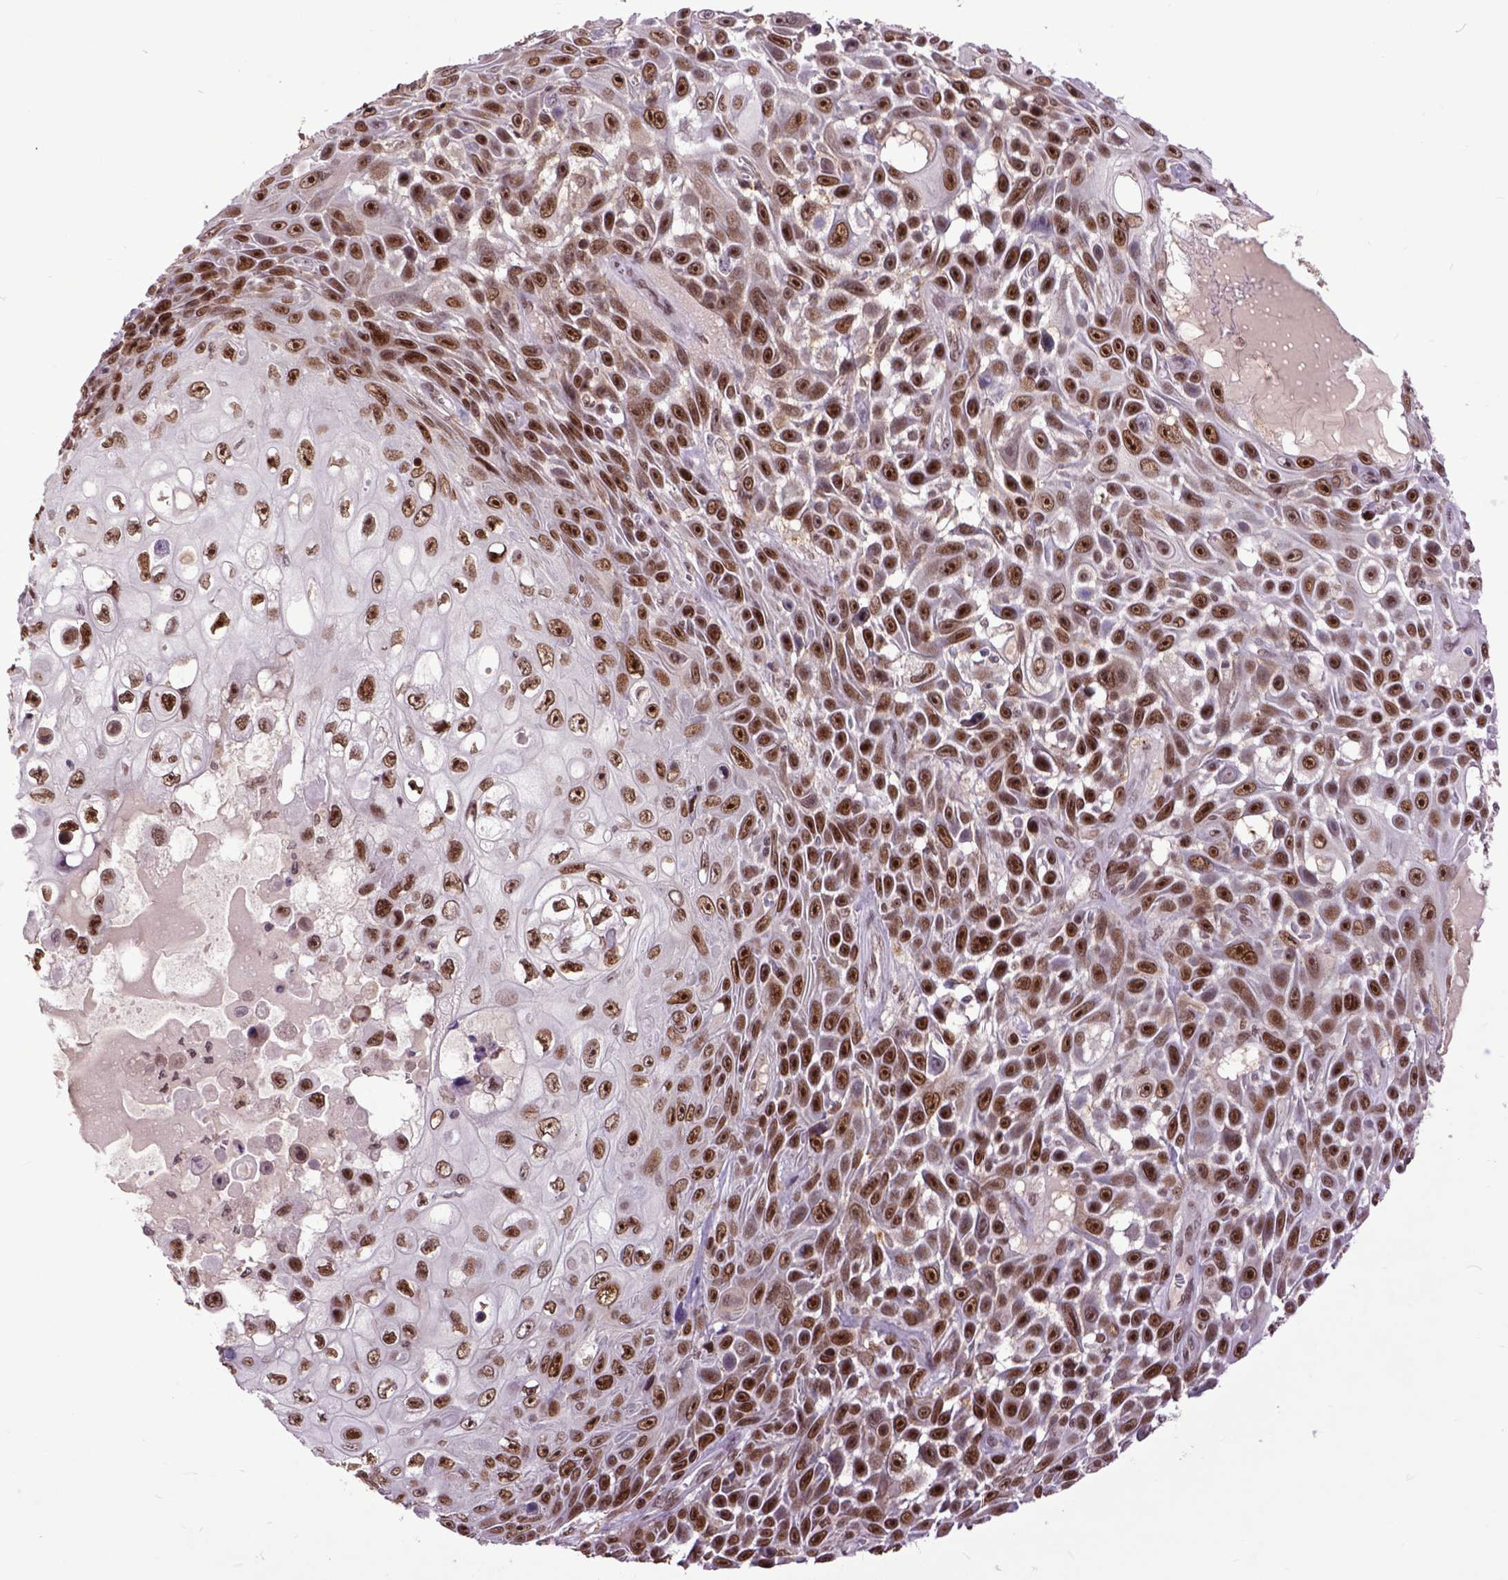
{"staining": {"intensity": "moderate", "quantity": ">75%", "location": "nuclear"}, "tissue": "skin cancer", "cell_type": "Tumor cells", "image_type": "cancer", "snomed": [{"axis": "morphology", "description": "Squamous cell carcinoma, NOS"}, {"axis": "topography", "description": "Skin"}], "caption": "Tumor cells demonstrate moderate nuclear staining in approximately >75% of cells in skin cancer (squamous cell carcinoma).", "gene": "RCC2", "patient": {"sex": "male", "age": 82}}